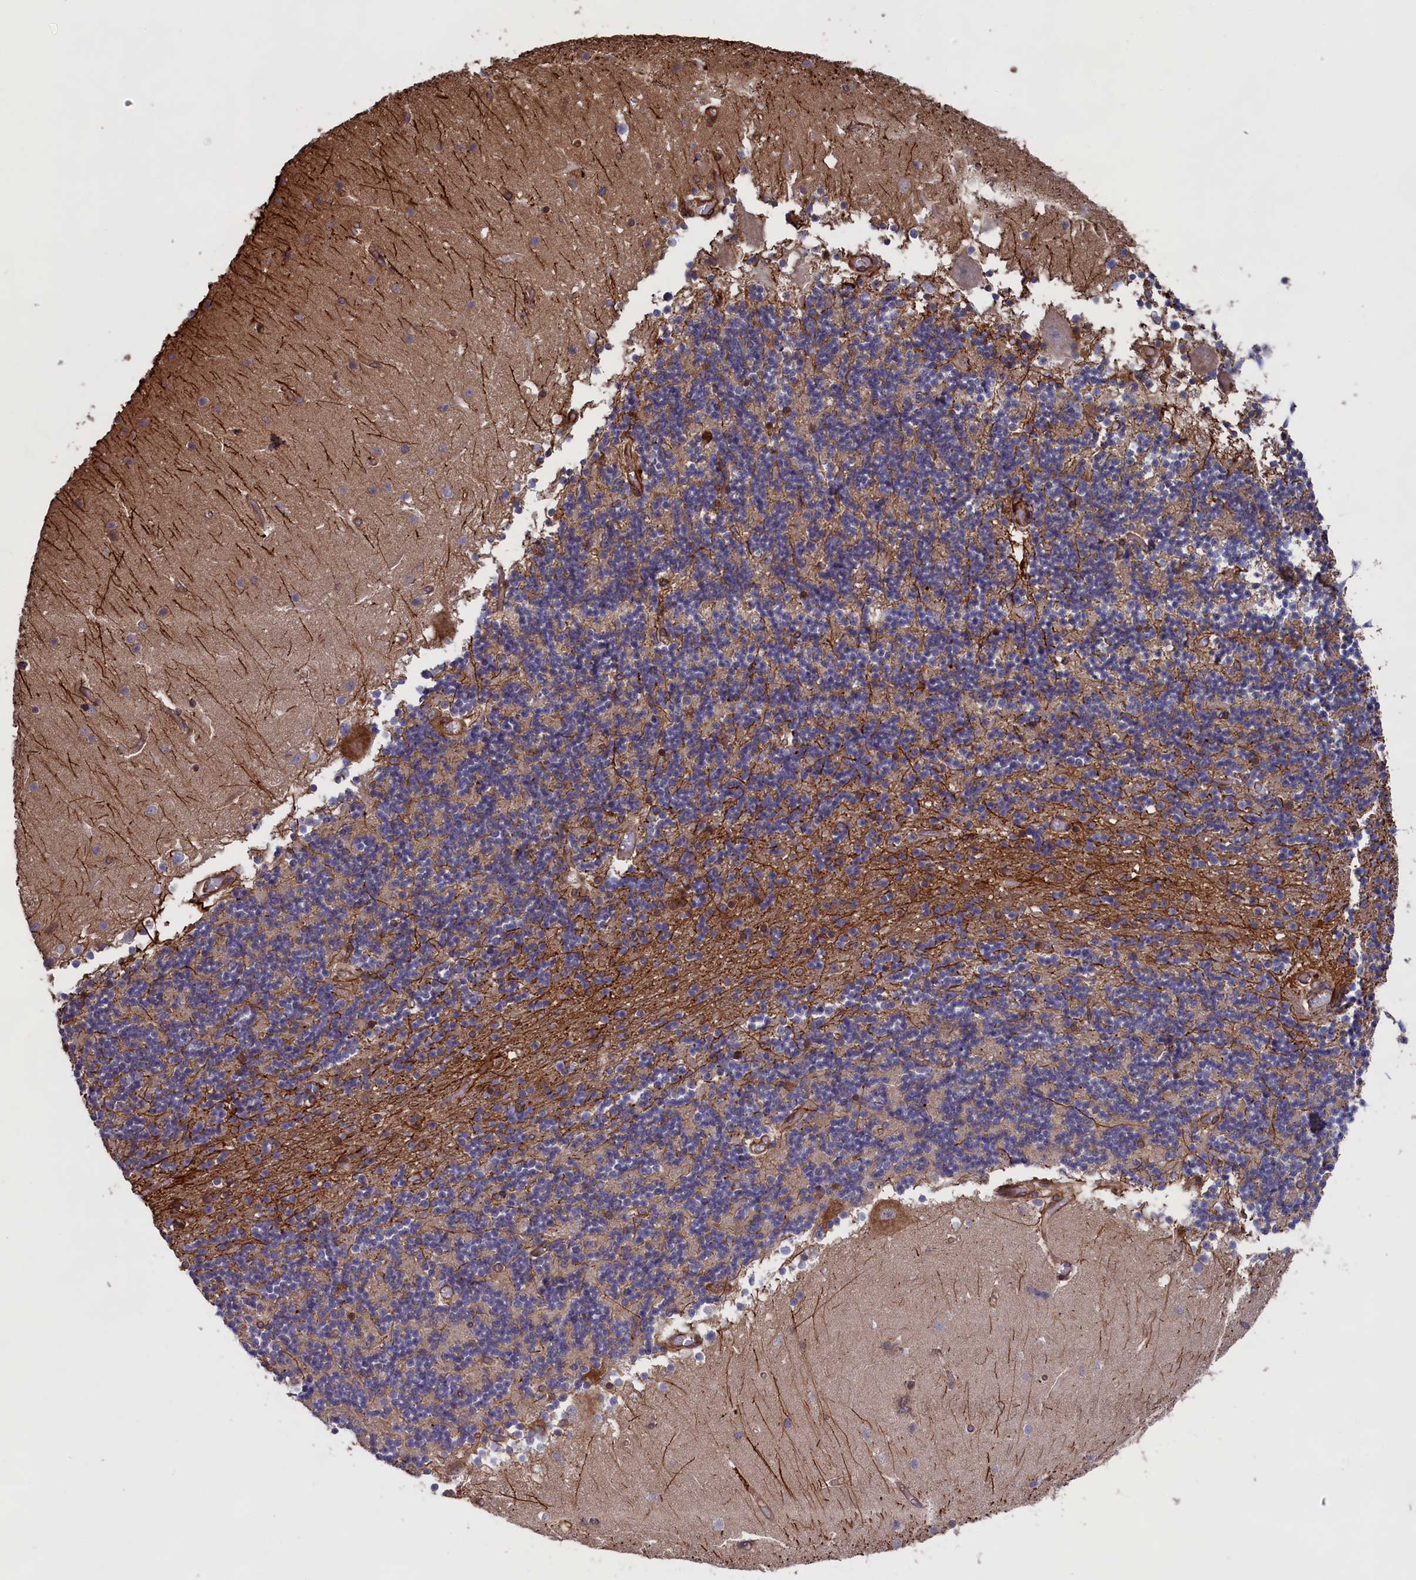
{"staining": {"intensity": "moderate", "quantity": "25%-75%", "location": "cytoplasmic/membranous"}, "tissue": "cerebellum", "cell_type": "Cells in granular layer", "image_type": "normal", "snomed": [{"axis": "morphology", "description": "Normal tissue, NOS"}, {"axis": "topography", "description": "Cerebellum"}], "caption": "Protein expression analysis of benign human cerebellum reveals moderate cytoplasmic/membranous staining in approximately 25%-75% of cells in granular layer.", "gene": "CCDC124", "patient": {"sex": "female", "age": 28}}